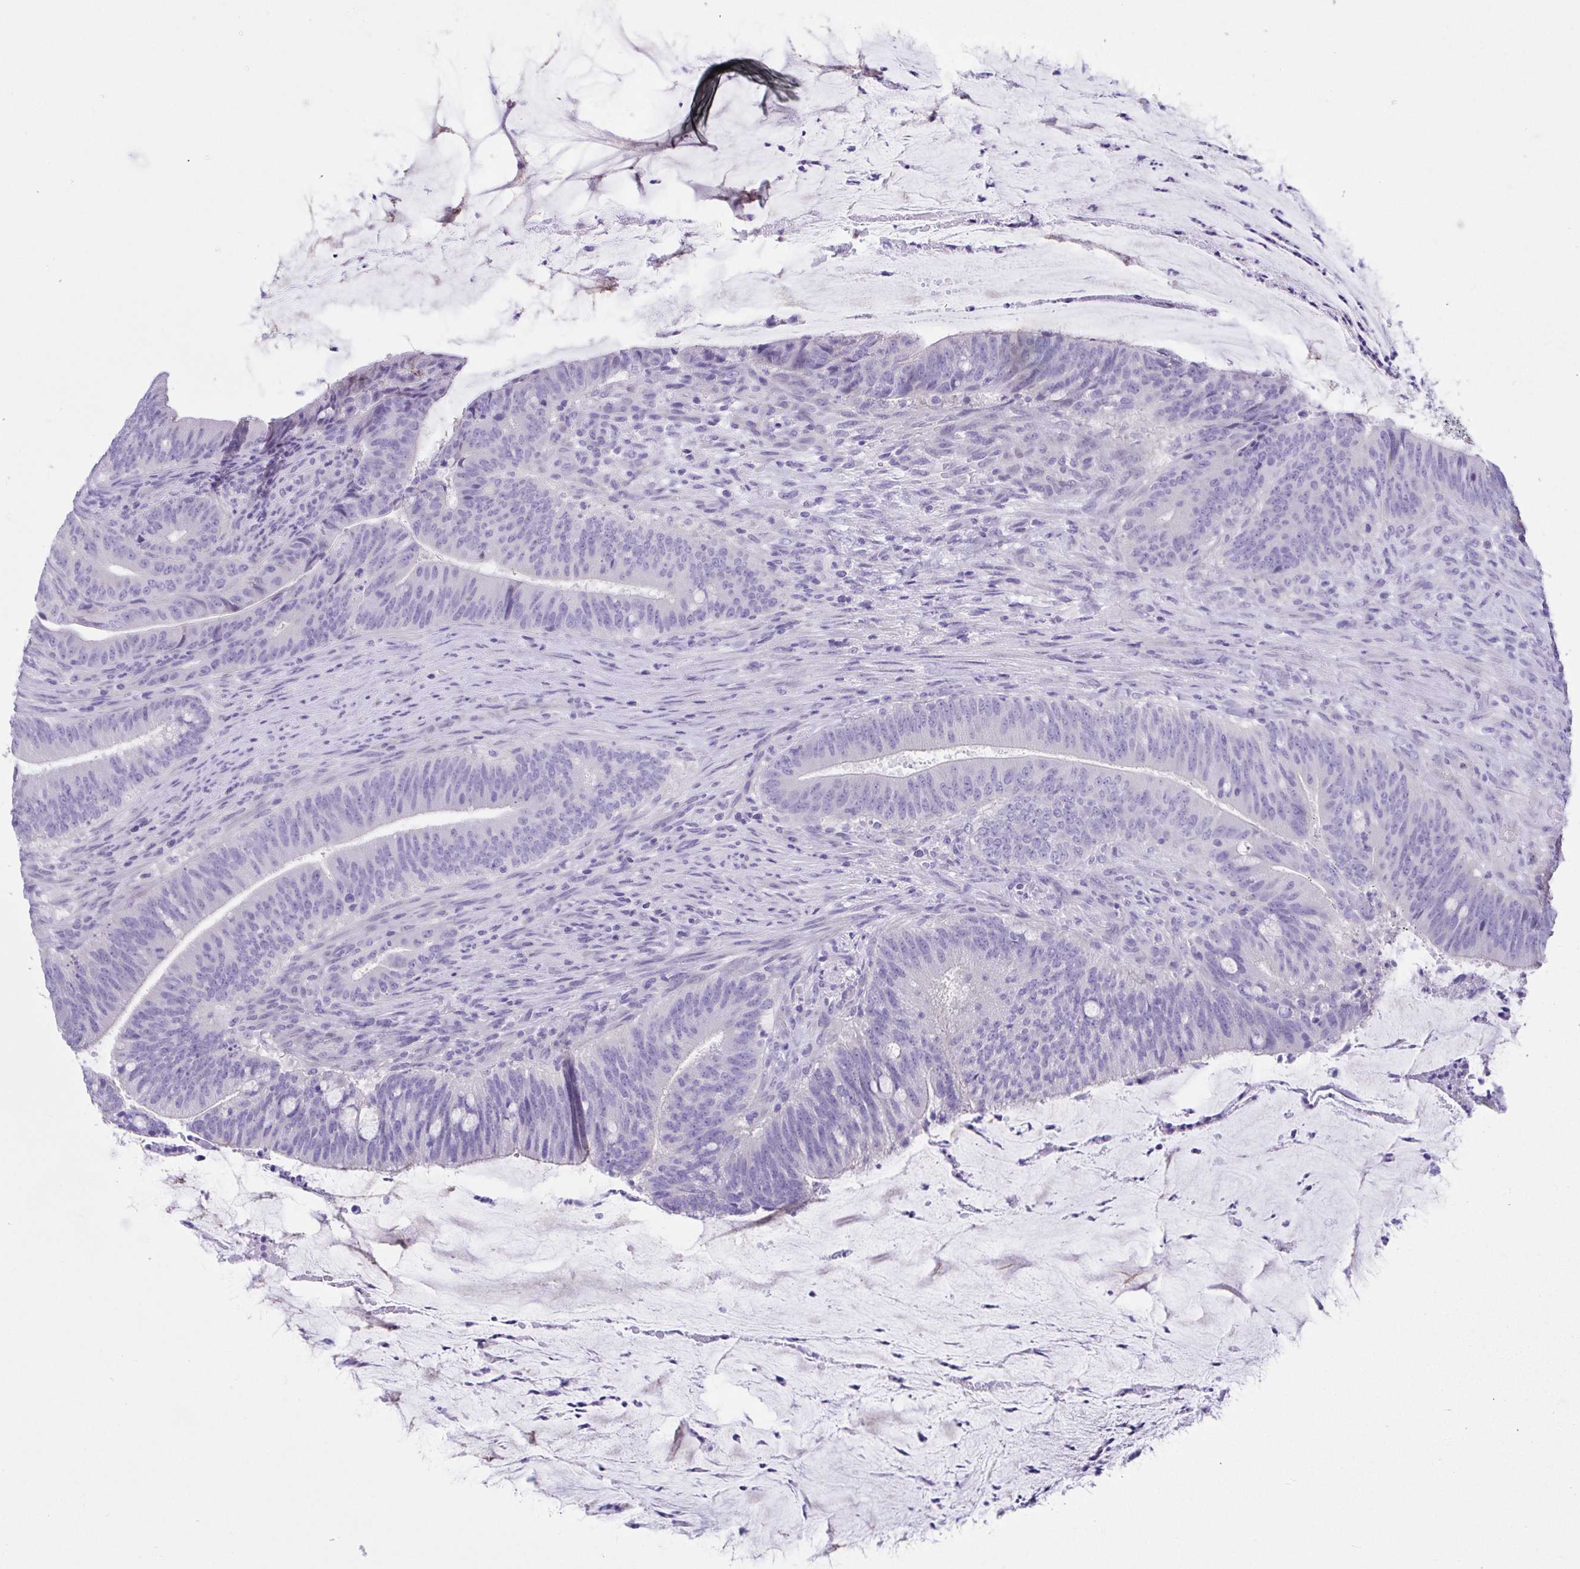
{"staining": {"intensity": "negative", "quantity": "none", "location": "none"}, "tissue": "colorectal cancer", "cell_type": "Tumor cells", "image_type": "cancer", "snomed": [{"axis": "morphology", "description": "Adenocarcinoma, NOS"}, {"axis": "topography", "description": "Colon"}], "caption": "Tumor cells are negative for protein expression in human colorectal adenocarcinoma.", "gene": "LUZP4", "patient": {"sex": "female", "age": 43}}